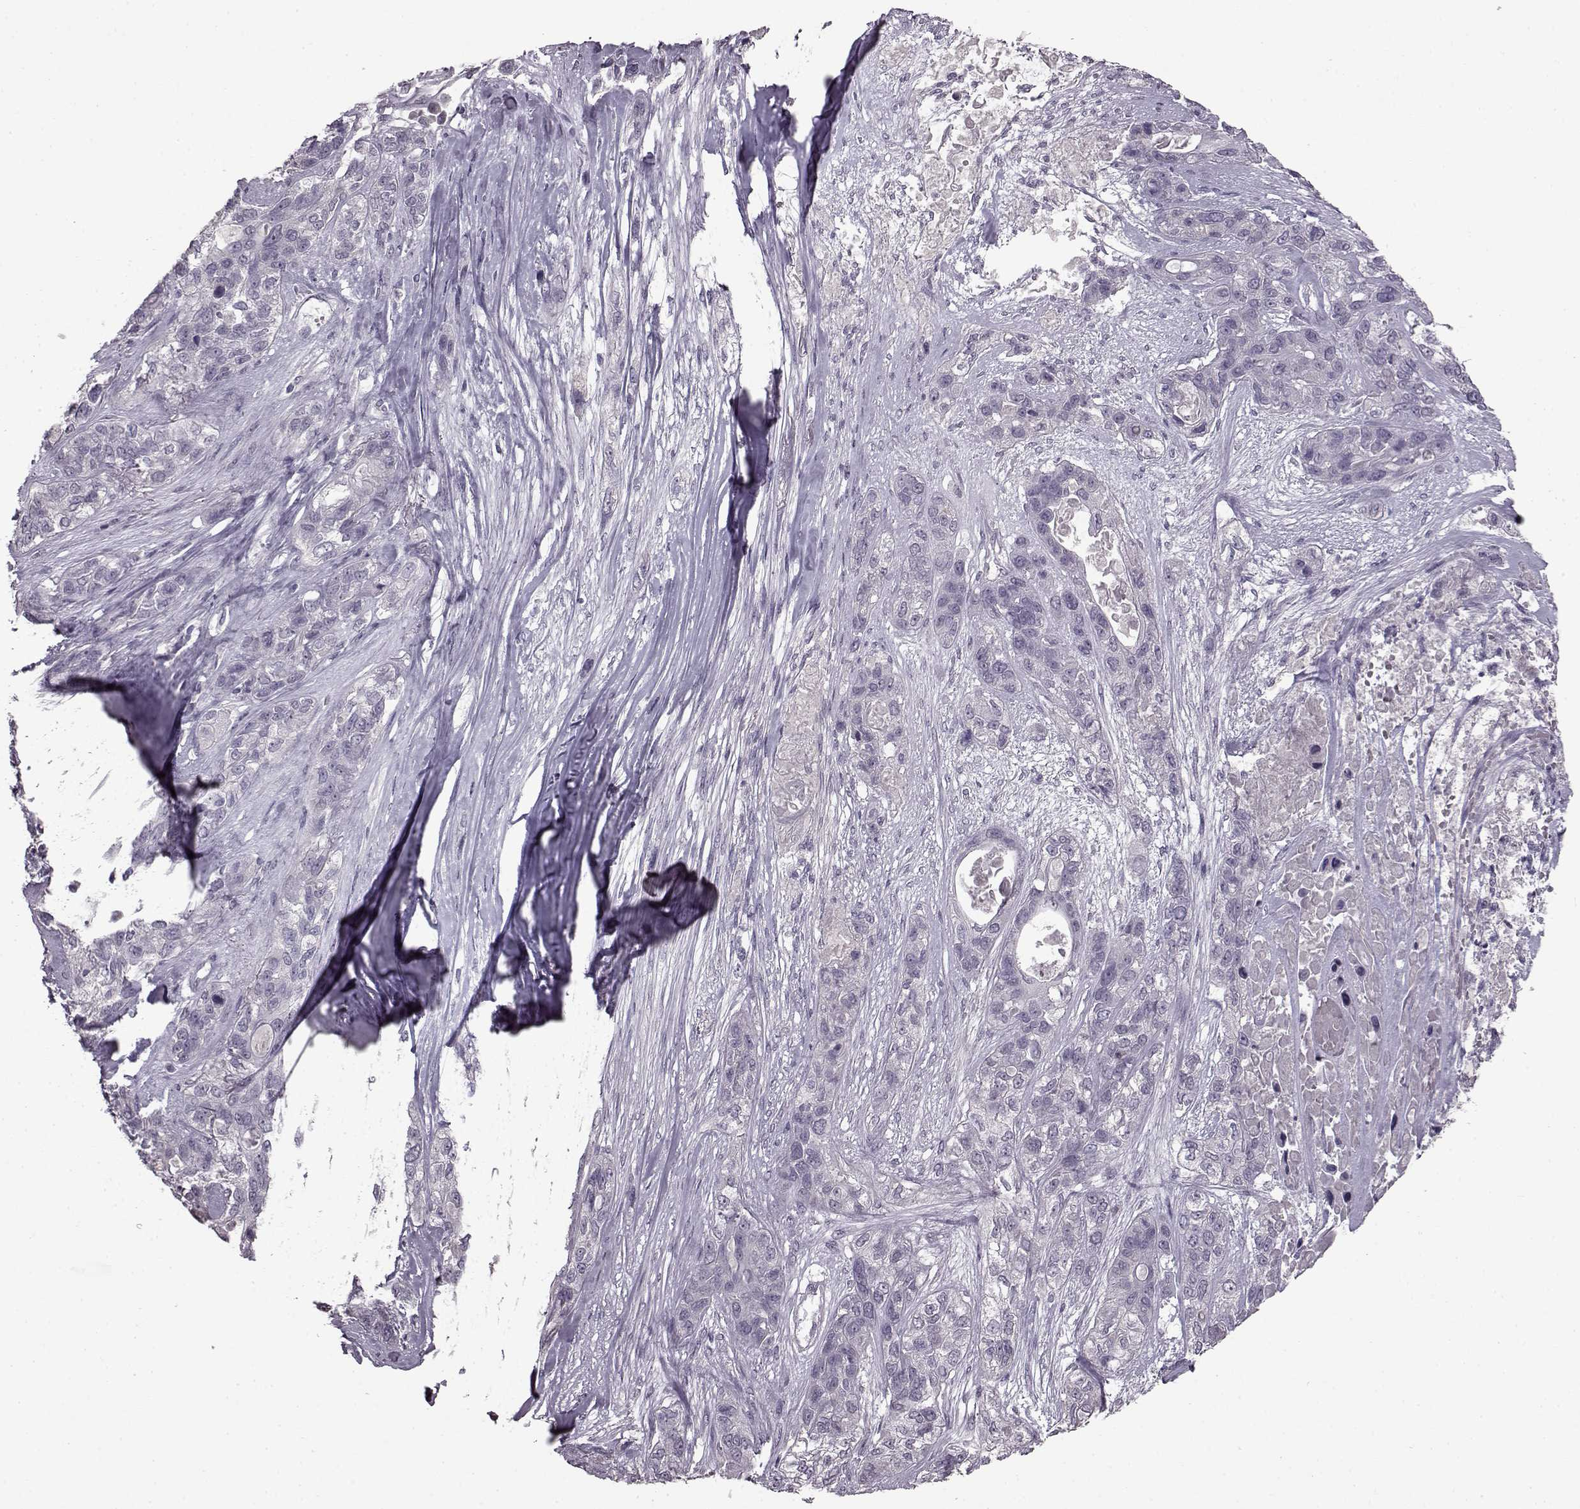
{"staining": {"intensity": "negative", "quantity": "none", "location": "none"}, "tissue": "lung cancer", "cell_type": "Tumor cells", "image_type": "cancer", "snomed": [{"axis": "morphology", "description": "Squamous cell carcinoma, NOS"}, {"axis": "topography", "description": "Lung"}], "caption": "An image of squamous cell carcinoma (lung) stained for a protein displays no brown staining in tumor cells. The staining is performed using DAB (3,3'-diaminobenzidine) brown chromogen with nuclei counter-stained in using hematoxylin.", "gene": "LHB", "patient": {"sex": "female", "age": 70}}